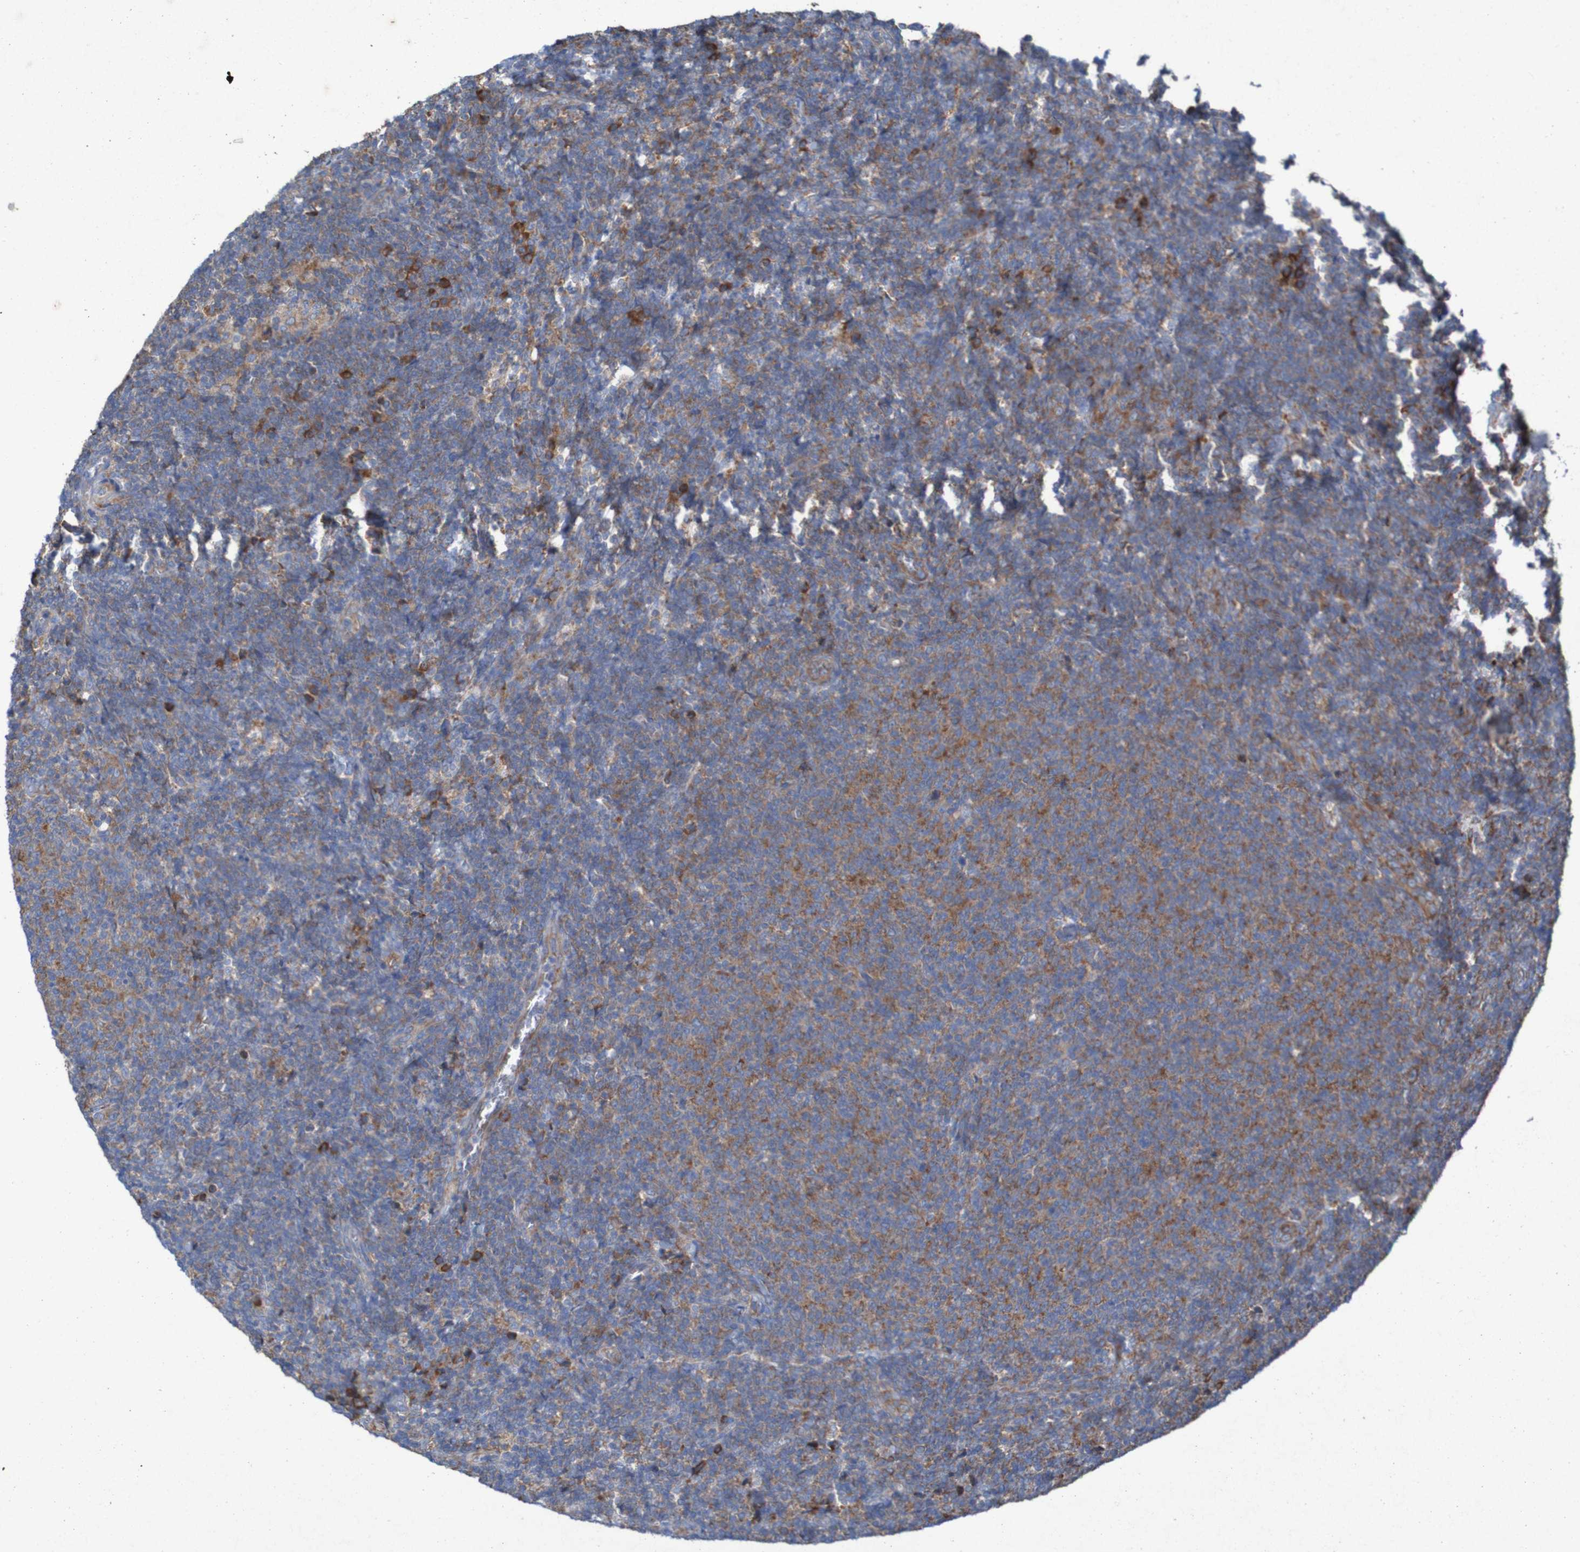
{"staining": {"intensity": "weak", "quantity": ">75%", "location": "cytoplasmic/membranous"}, "tissue": "lymphoma", "cell_type": "Tumor cells", "image_type": "cancer", "snomed": [{"axis": "morphology", "description": "Malignant lymphoma, non-Hodgkin's type, Low grade"}, {"axis": "topography", "description": "Lymph node"}], "caption": "IHC (DAB (3,3'-diaminobenzidine)) staining of human malignant lymphoma, non-Hodgkin's type (low-grade) displays weak cytoplasmic/membranous protein positivity in about >75% of tumor cells. (brown staining indicates protein expression, while blue staining denotes nuclei).", "gene": "RPL10", "patient": {"sex": "male", "age": 66}}